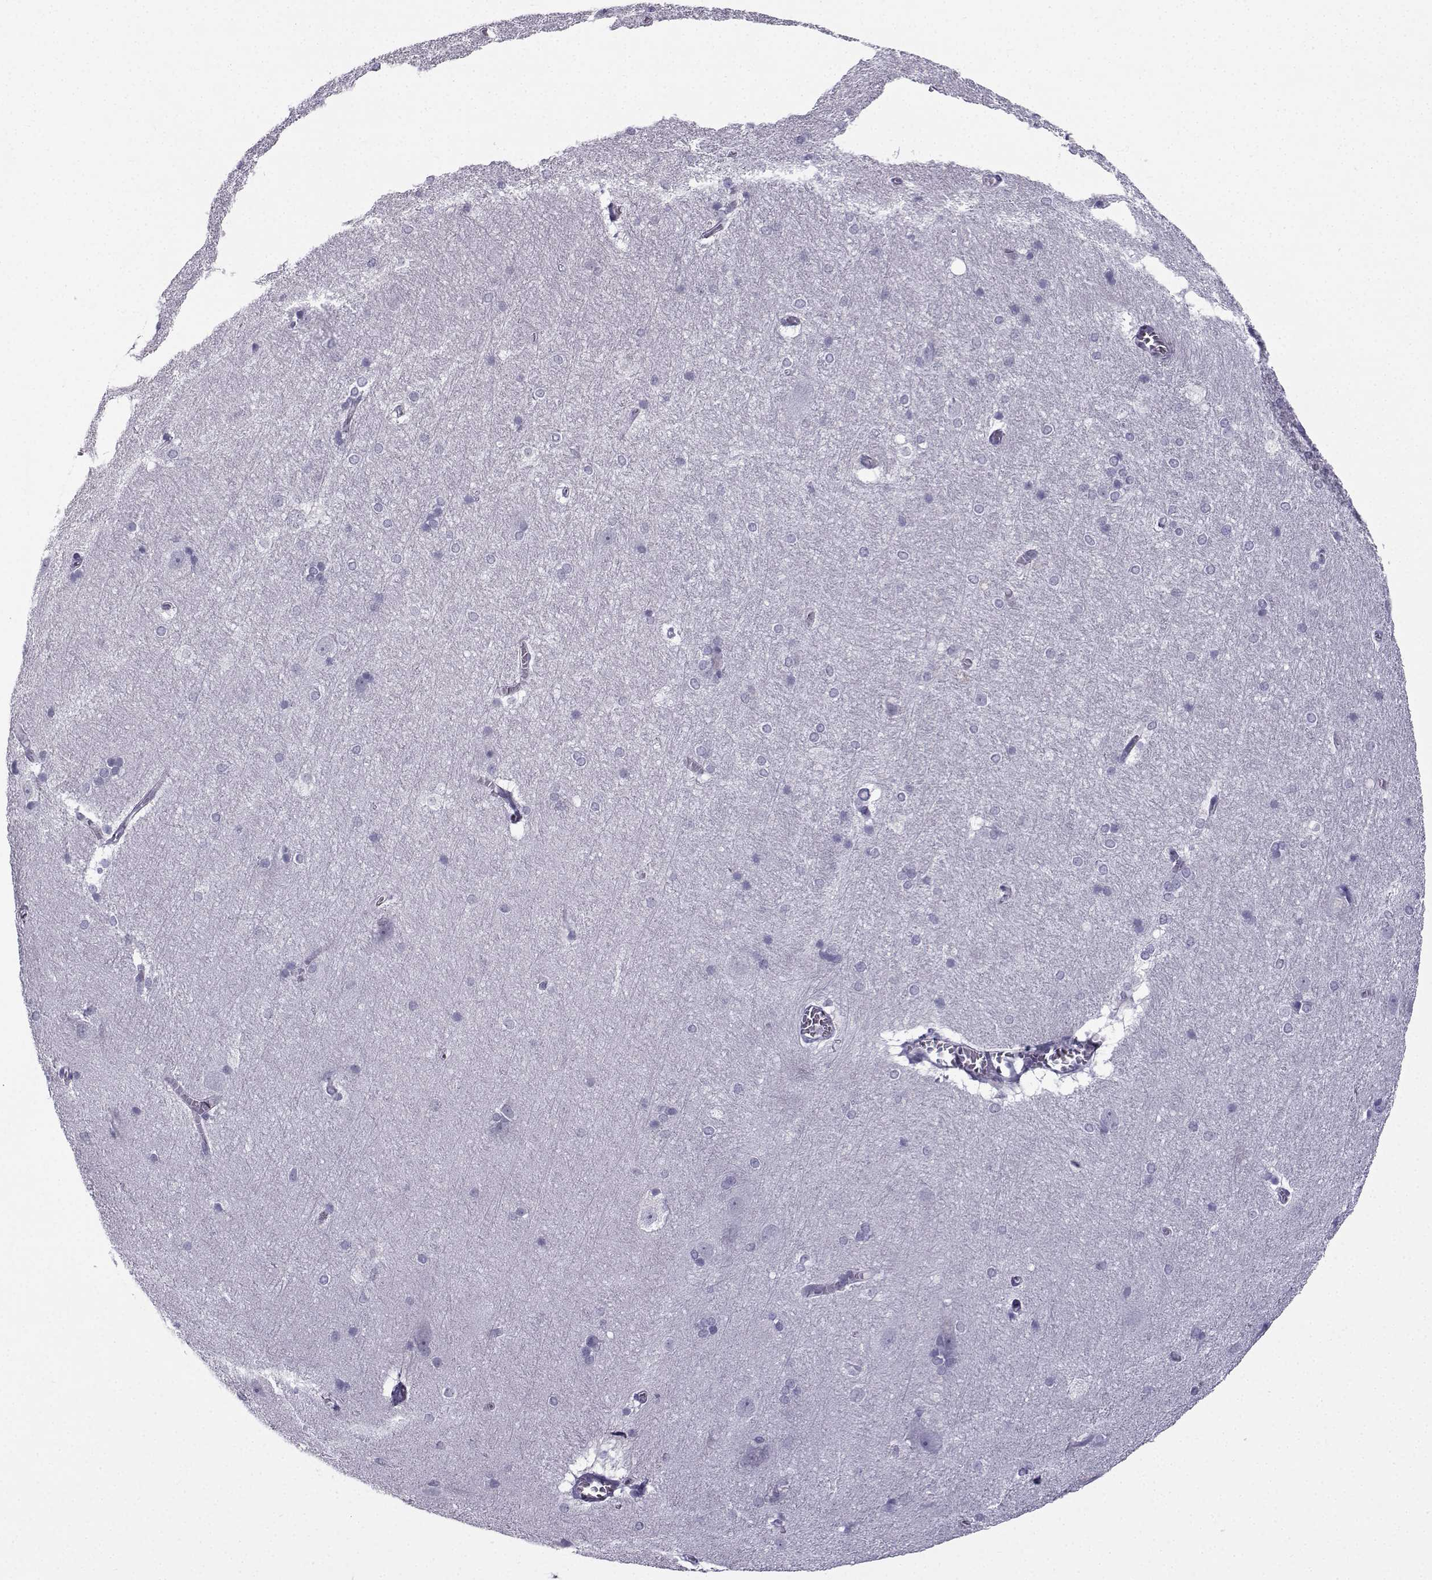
{"staining": {"intensity": "negative", "quantity": "none", "location": "none"}, "tissue": "hippocampus", "cell_type": "Glial cells", "image_type": "normal", "snomed": [{"axis": "morphology", "description": "Normal tissue, NOS"}, {"axis": "topography", "description": "Cerebral cortex"}, {"axis": "topography", "description": "Hippocampus"}], "caption": "A high-resolution image shows immunohistochemistry staining of unremarkable hippocampus, which exhibits no significant expression in glial cells. (DAB immunohistochemistry visualized using brightfield microscopy, high magnification).", "gene": "CFAP53", "patient": {"sex": "female", "age": 19}}